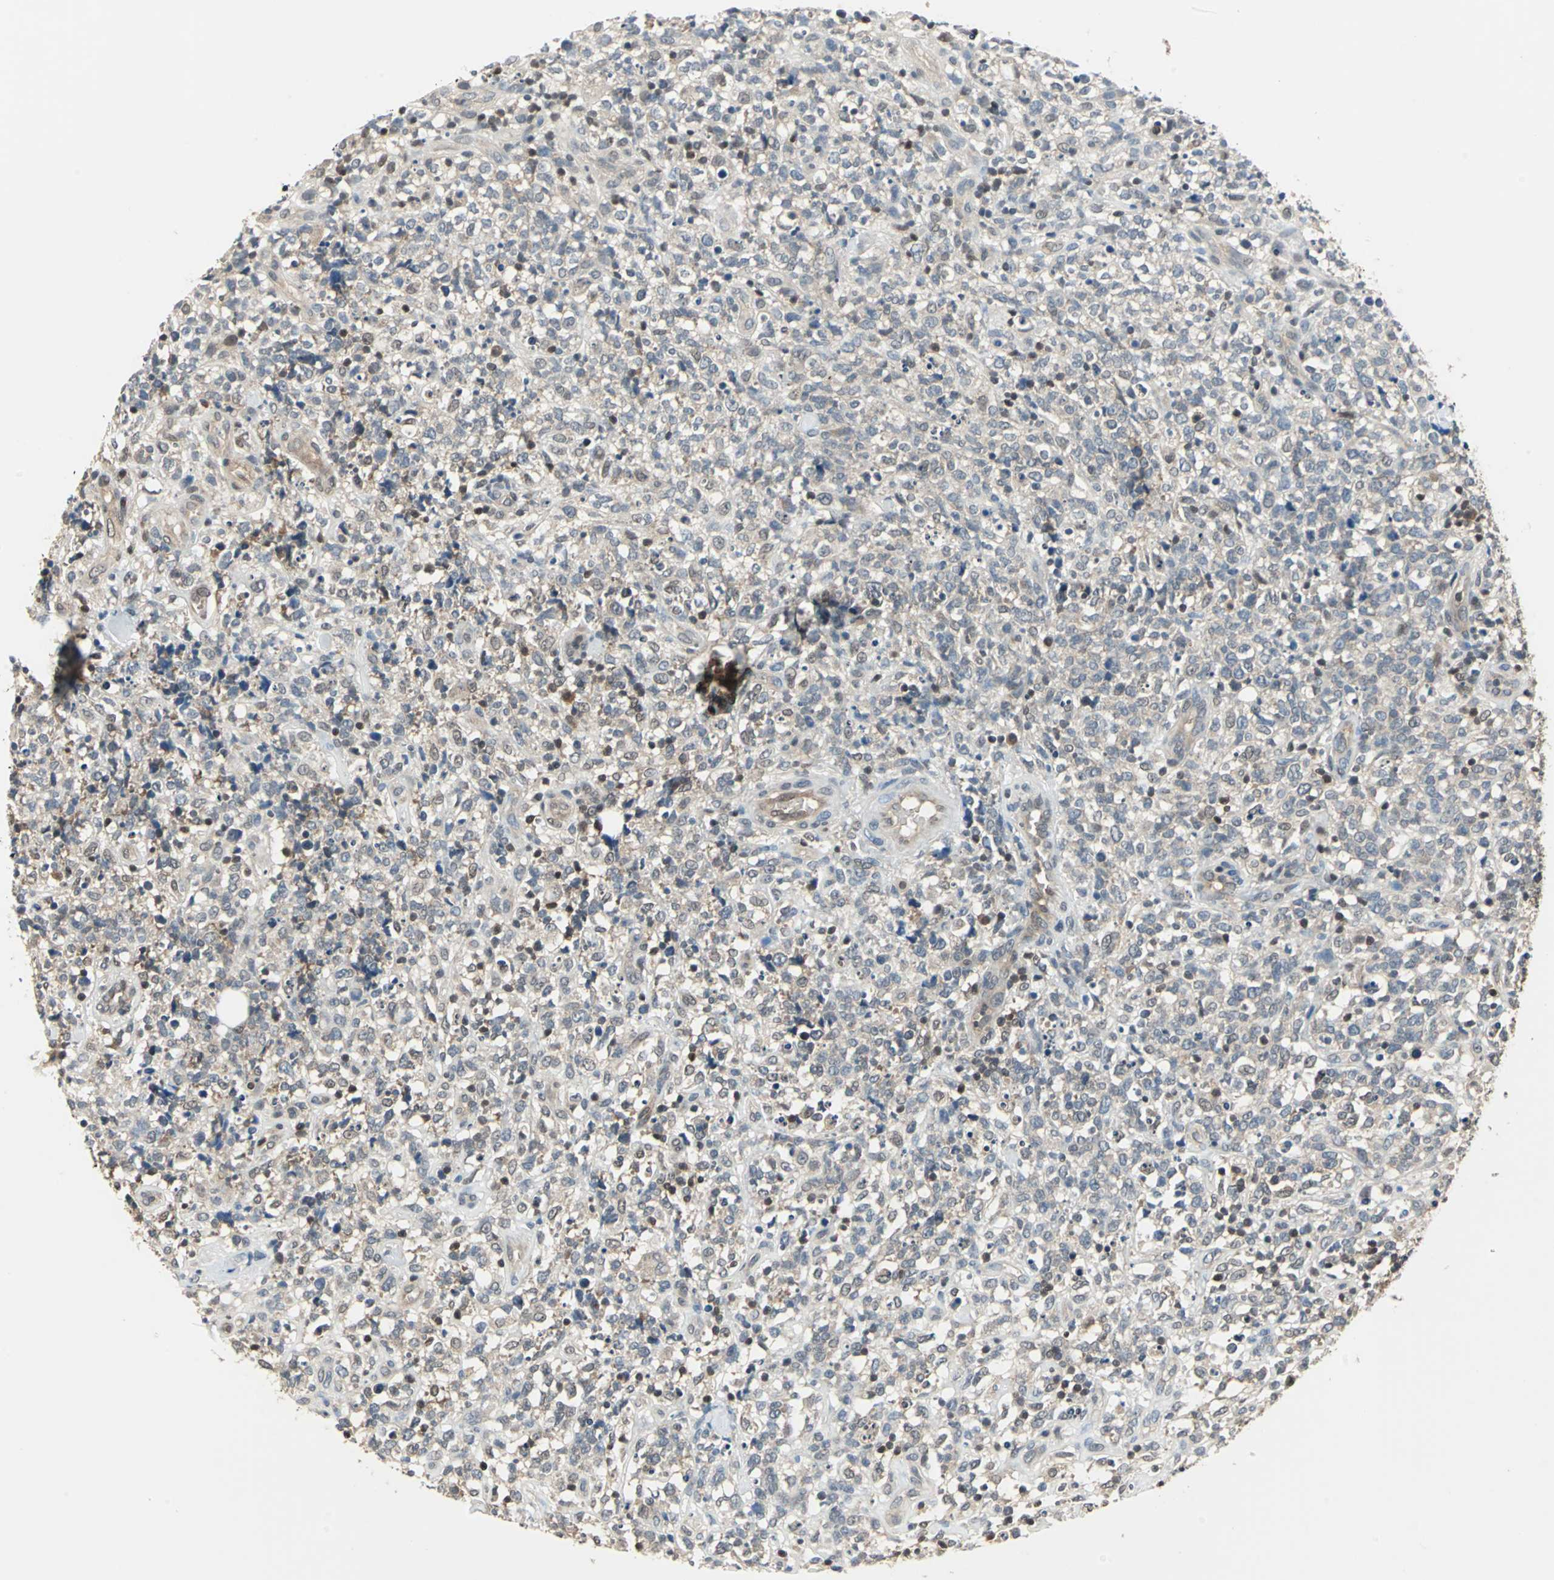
{"staining": {"intensity": "moderate", "quantity": "25%-75%", "location": "cytoplasmic/membranous,nuclear"}, "tissue": "lymphoma", "cell_type": "Tumor cells", "image_type": "cancer", "snomed": [{"axis": "morphology", "description": "Malignant lymphoma, non-Hodgkin's type, High grade"}, {"axis": "topography", "description": "Lymph node"}], "caption": "An image of human lymphoma stained for a protein displays moderate cytoplasmic/membranous and nuclear brown staining in tumor cells.", "gene": "PSME1", "patient": {"sex": "female", "age": 73}}